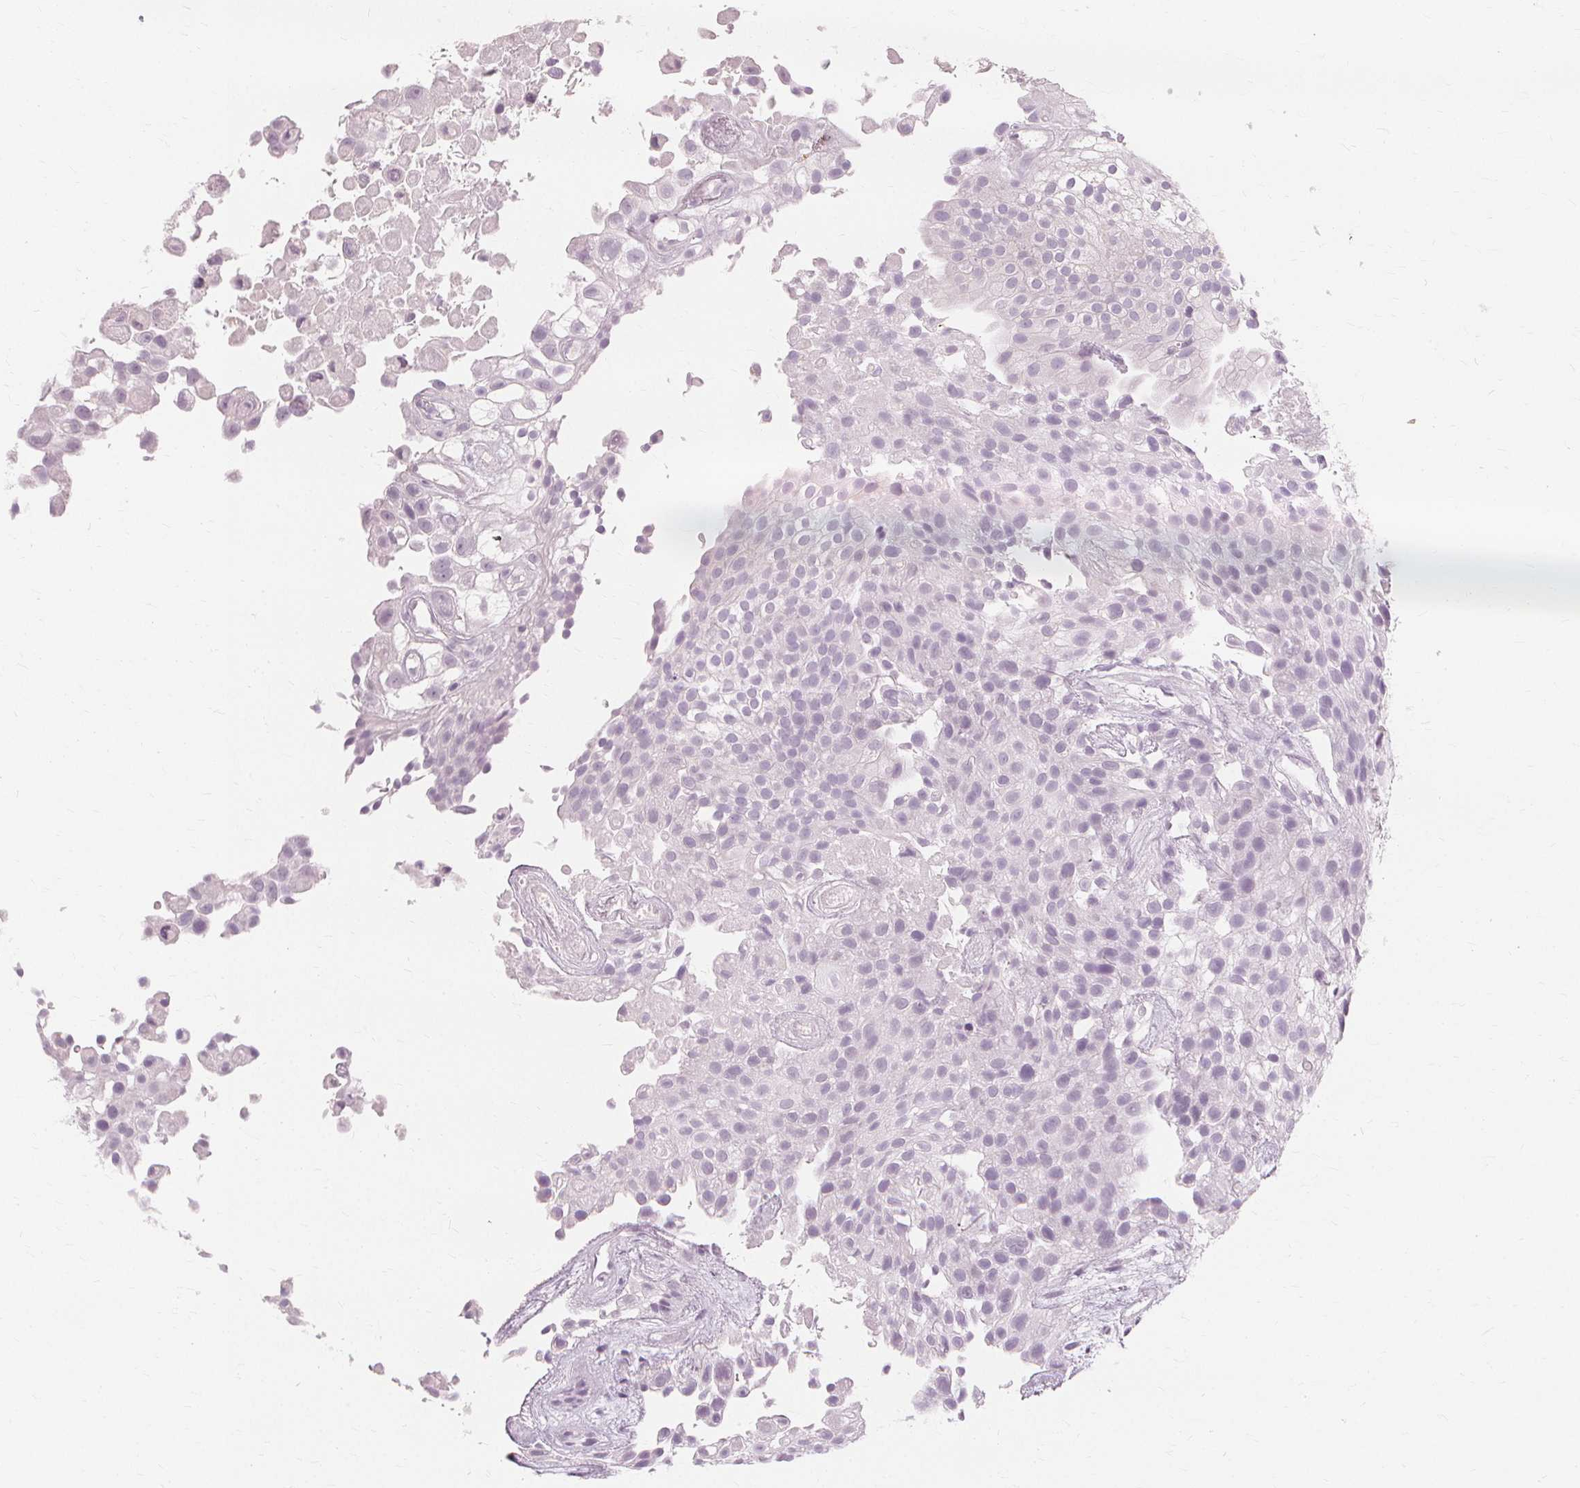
{"staining": {"intensity": "negative", "quantity": "none", "location": "none"}, "tissue": "urothelial cancer", "cell_type": "Tumor cells", "image_type": "cancer", "snomed": [{"axis": "morphology", "description": "Urothelial carcinoma, High grade"}, {"axis": "topography", "description": "Urinary bladder"}], "caption": "This is an IHC micrograph of urothelial carcinoma (high-grade). There is no staining in tumor cells.", "gene": "MUC12", "patient": {"sex": "male", "age": 56}}